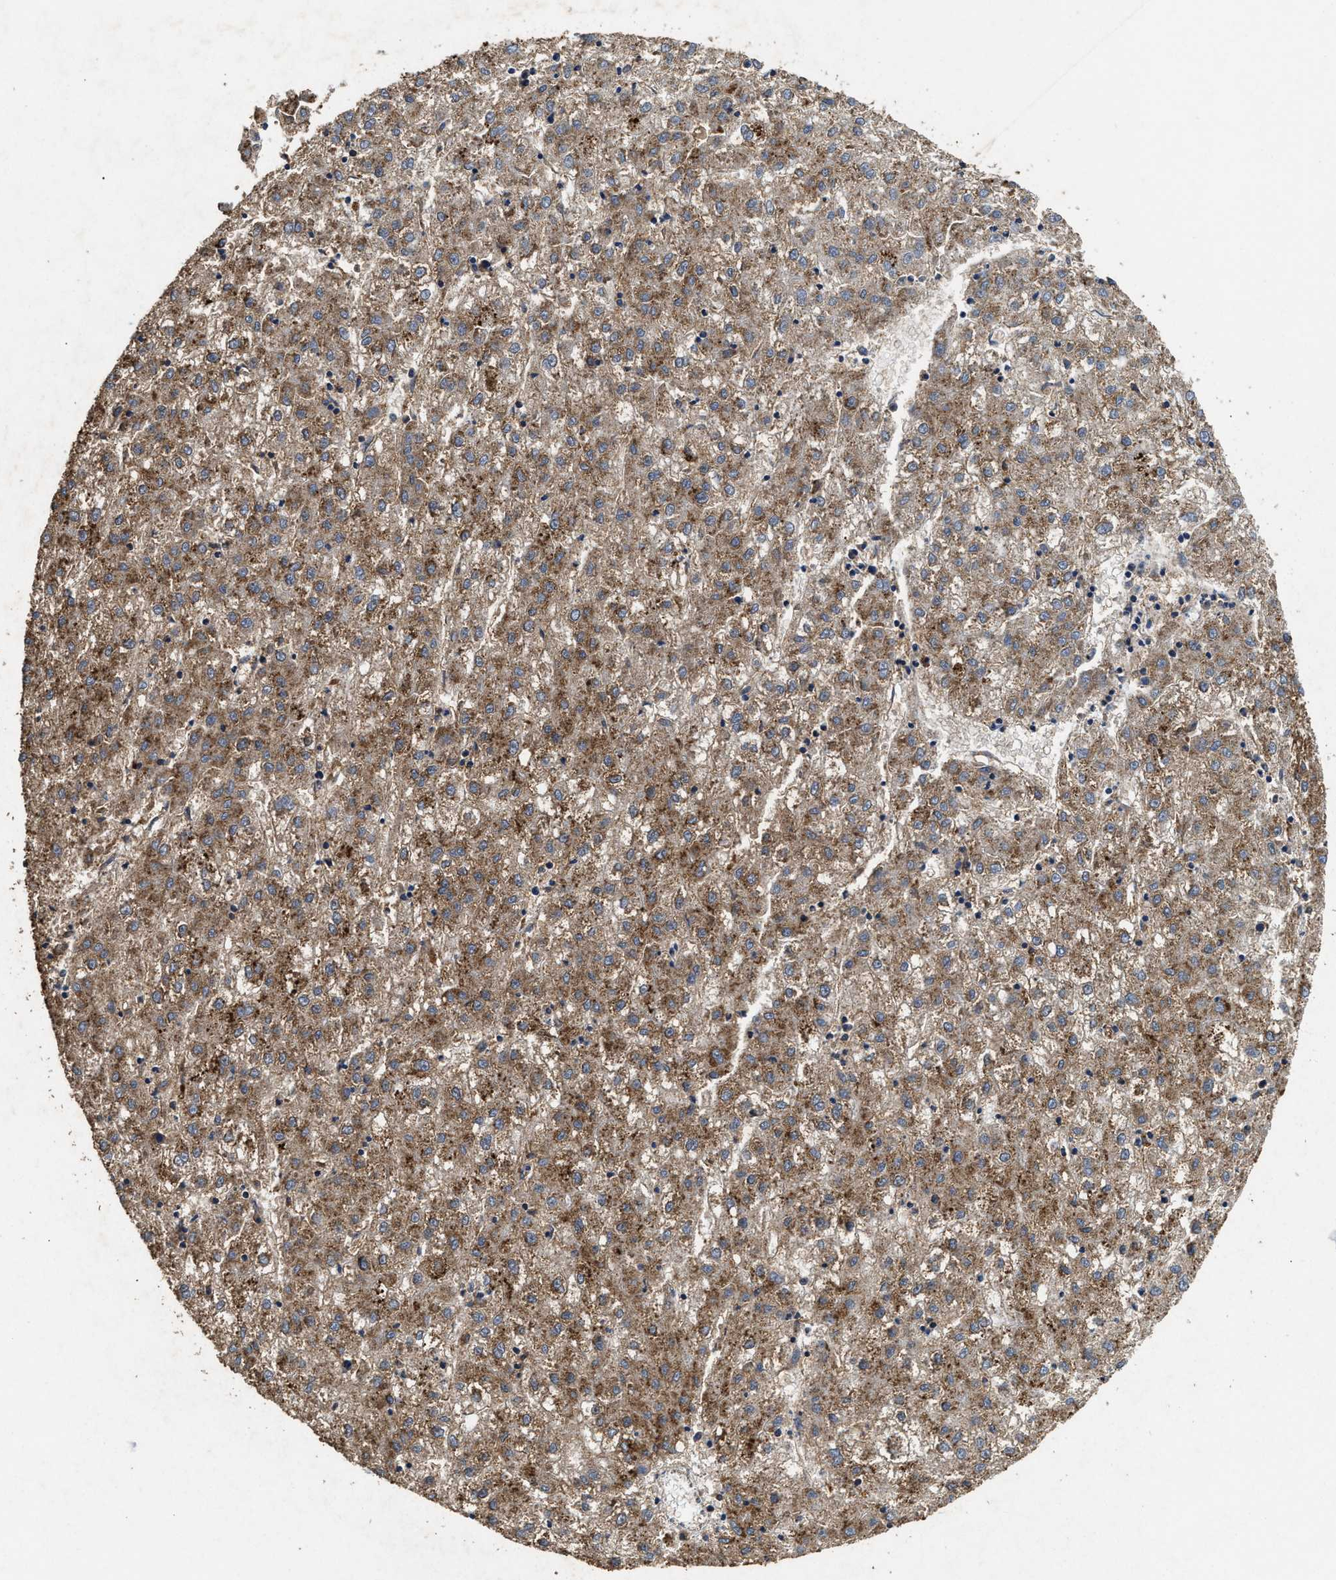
{"staining": {"intensity": "moderate", "quantity": ">75%", "location": "cytoplasmic/membranous"}, "tissue": "liver cancer", "cell_type": "Tumor cells", "image_type": "cancer", "snomed": [{"axis": "morphology", "description": "Carcinoma, Hepatocellular, NOS"}, {"axis": "topography", "description": "Liver"}], "caption": "IHC photomicrograph of liver hepatocellular carcinoma stained for a protein (brown), which demonstrates medium levels of moderate cytoplasmic/membranous staining in approximately >75% of tumor cells.", "gene": "ACOX1", "patient": {"sex": "male", "age": 72}}